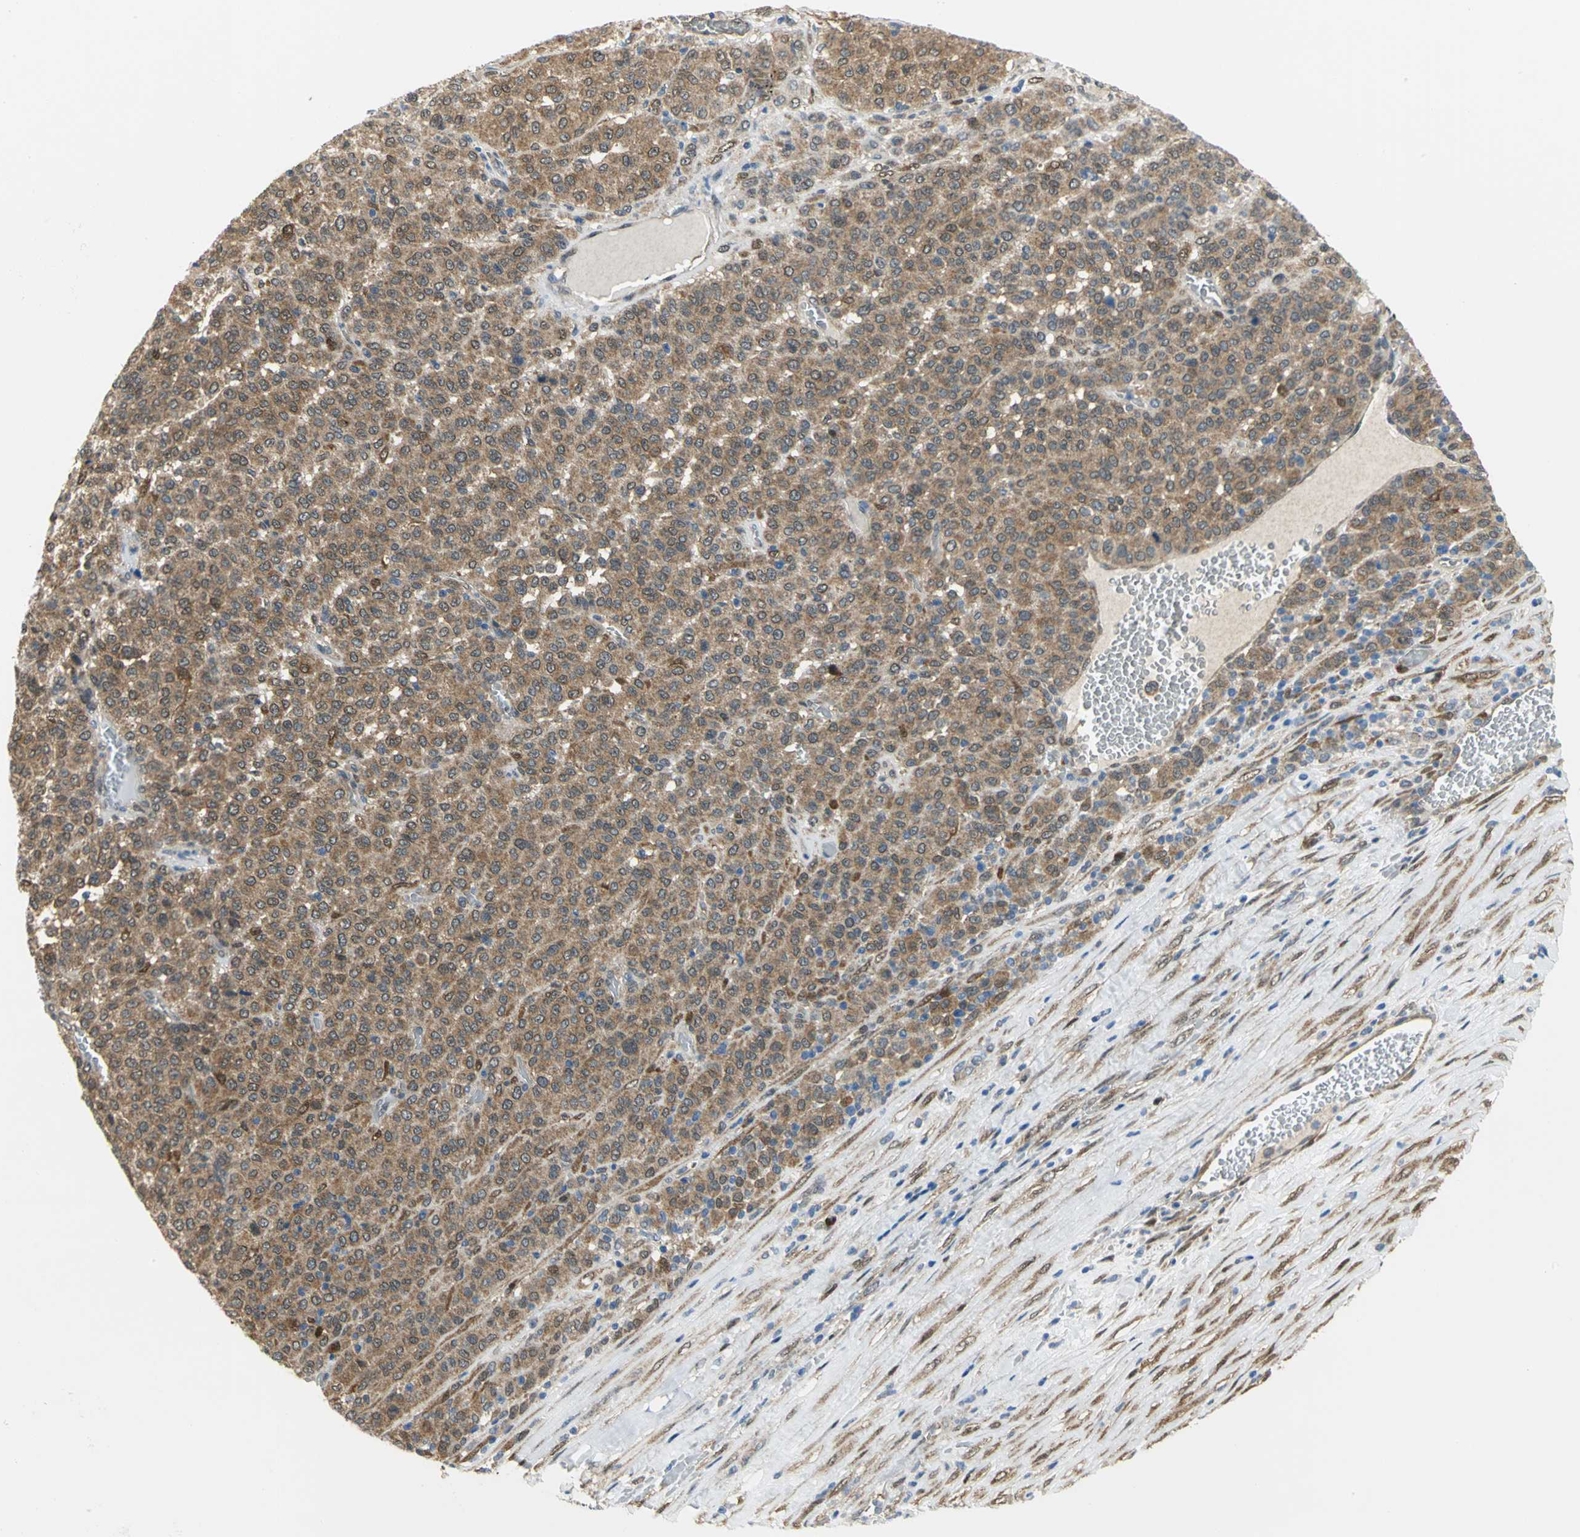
{"staining": {"intensity": "moderate", "quantity": ">75%", "location": "cytoplasmic/membranous"}, "tissue": "melanoma", "cell_type": "Tumor cells", "image_type": "cancer", "snomed": [{"axis": "morphology", "description": "Malignant melanoma, Metastatic site"}, {"axis": "topography", "description": "Pancreas"}], "caption": "The photomicrograph demonstrates staining of malignant melanoma (metastatic site), revealing moderate cytoplasmic/membranous protein expression (brown color) within tumor cells.", "gene": "PGM3", "patient": {"sex": "female", "age": 30}}